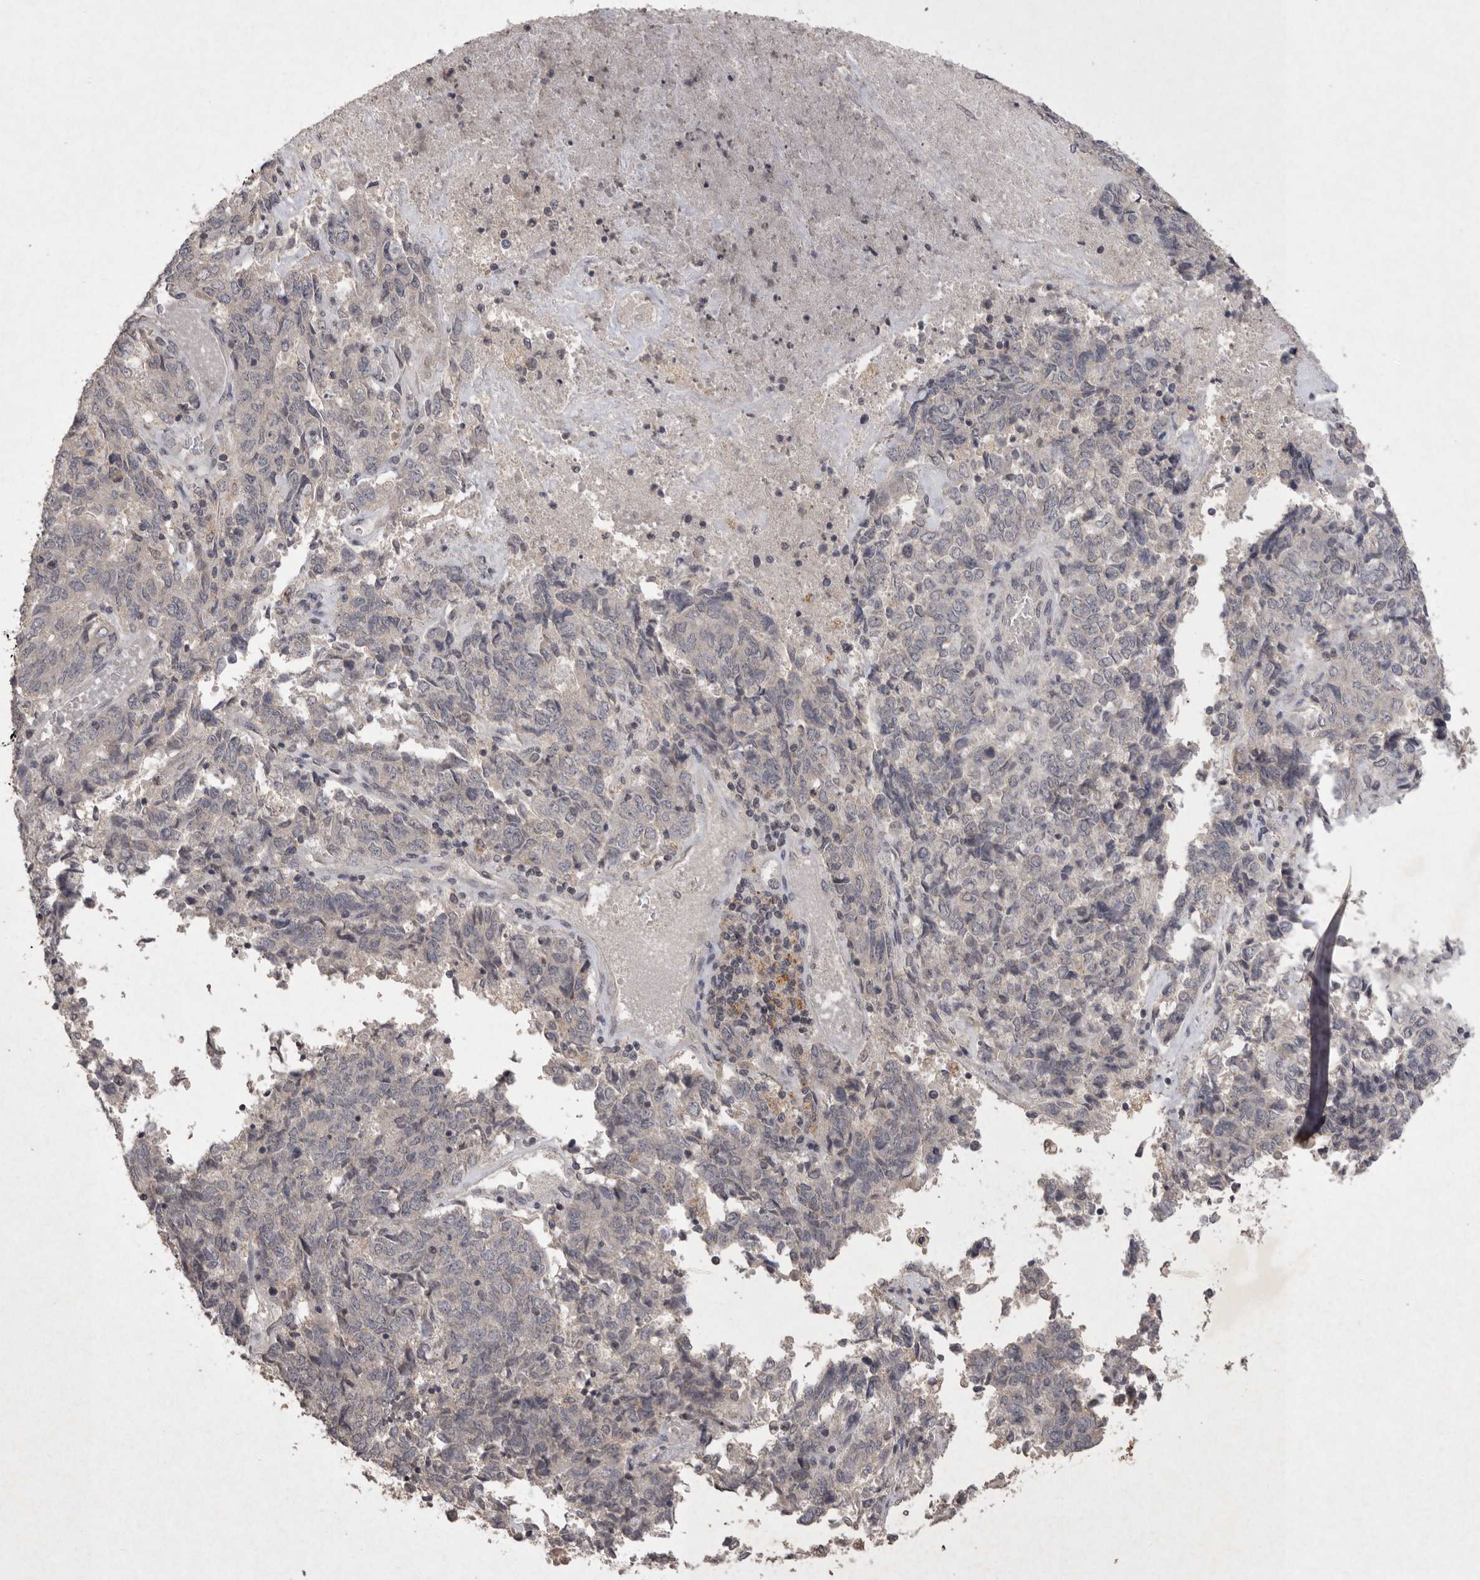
{"staining": {"intensity": "negative", "quantity": "none", "location": "none"}, "tissue": "endometrial cancer", "cell_type": "Tumor cells", "image_type": "cancer", "snomed": [{"axis": "morphology", "description": "Adenocarcinoma, NOS"}, {"axis": "topography", "description": "Endometrium"}], "caption": "Immunohistochemical staining of endometrial cancer (adenocarcinoma) shows no significant expression in tumor cells. (DAB immunohistochemistry, high magnification).", "gene": "APLNR", "patient": {"sex": "female", "age": 80}}